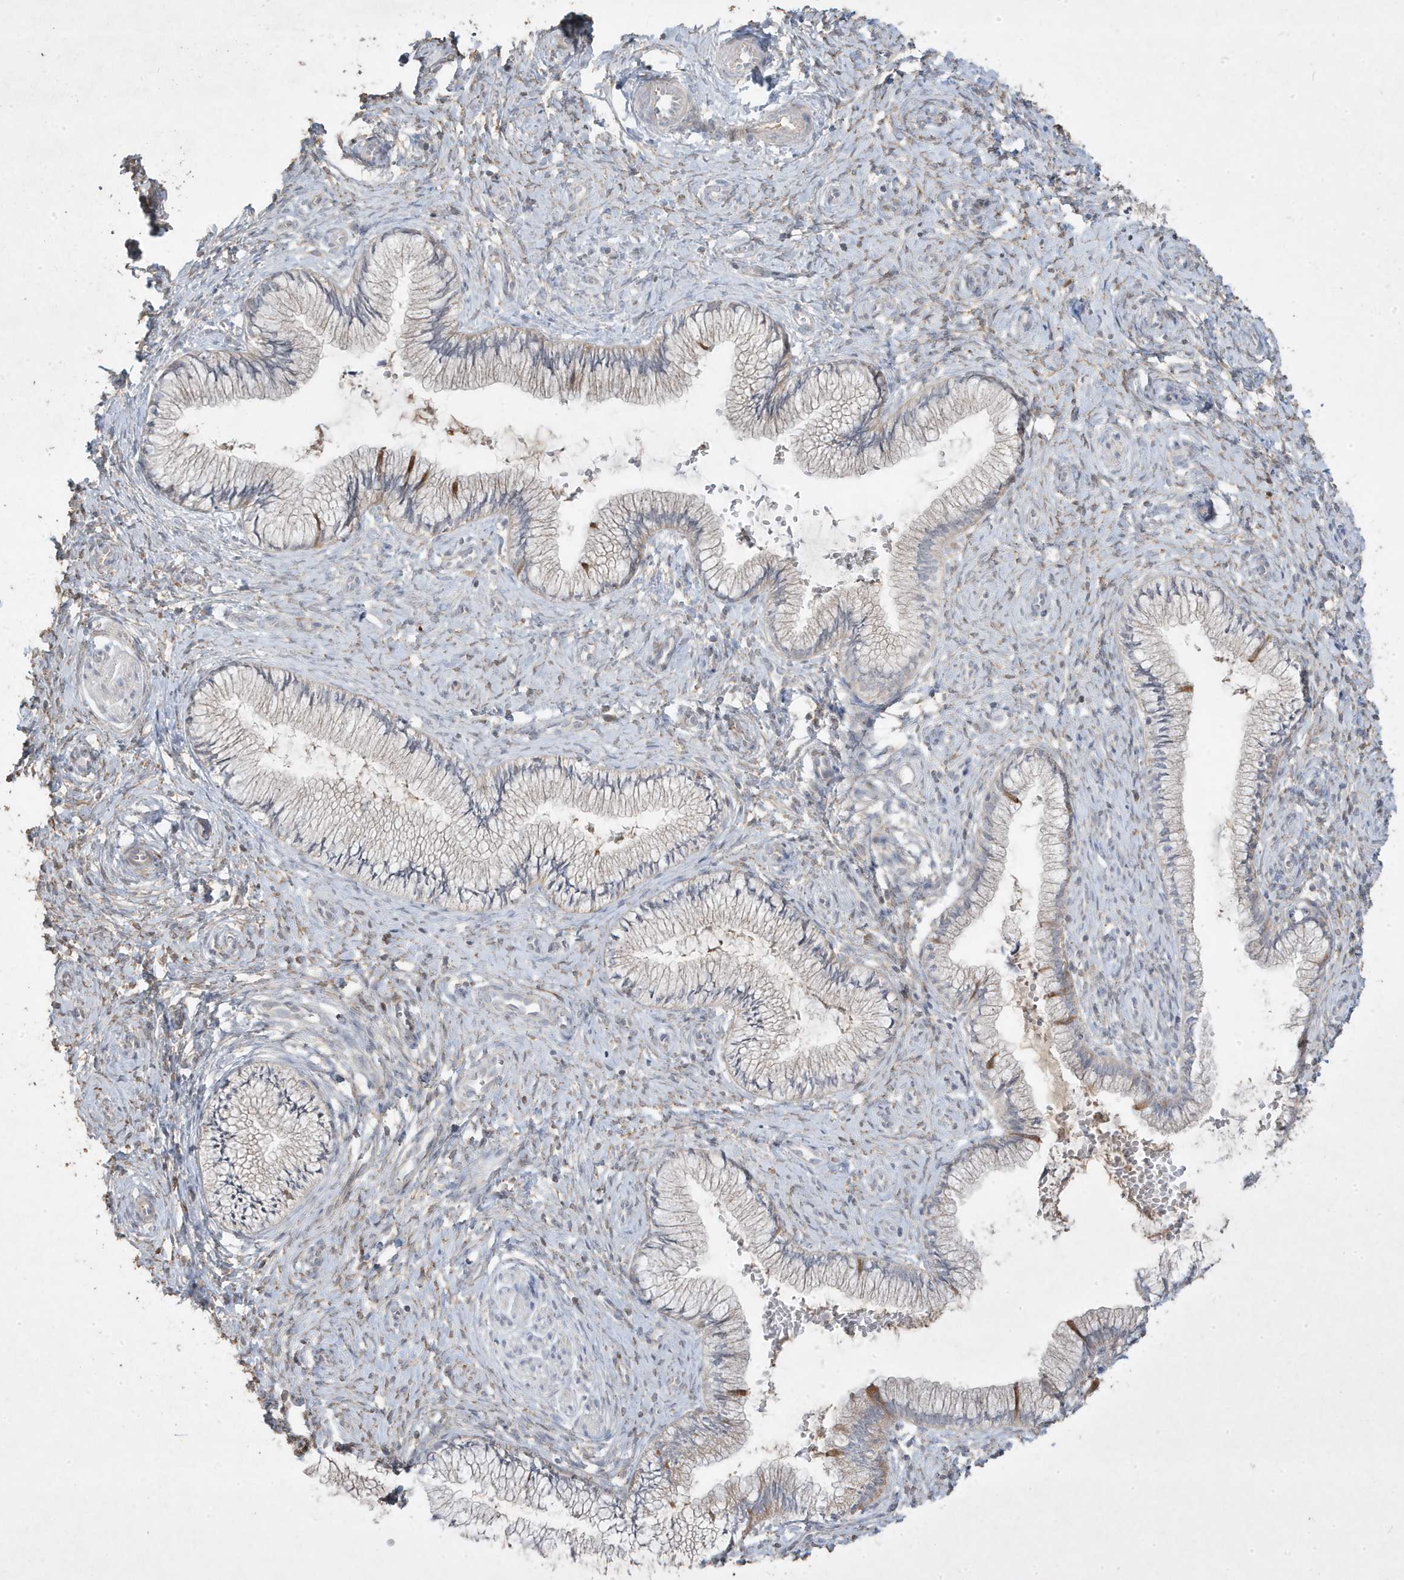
{"staining": {"intensity": "moderate", "quantity": "<25%", "location": "cytoplasmic/membranous"}, "tissue": "cervix", "cell_type": "Glandular cells", "image_type": "normal", "snomed": [{"axis": "morphology", "description": "Normal tissue, NOS"}, {"axis": "topography", "description": "Cervix"}], "caption": "A high-resolution image shows immunohistochemistry staining of unremarkable cervix, which exhibits moderate cytoplasmic/membranous staining in about <25% of glandular cells.", "gene": "RGL4", "patient": {"sex": "female", "age": 27}}